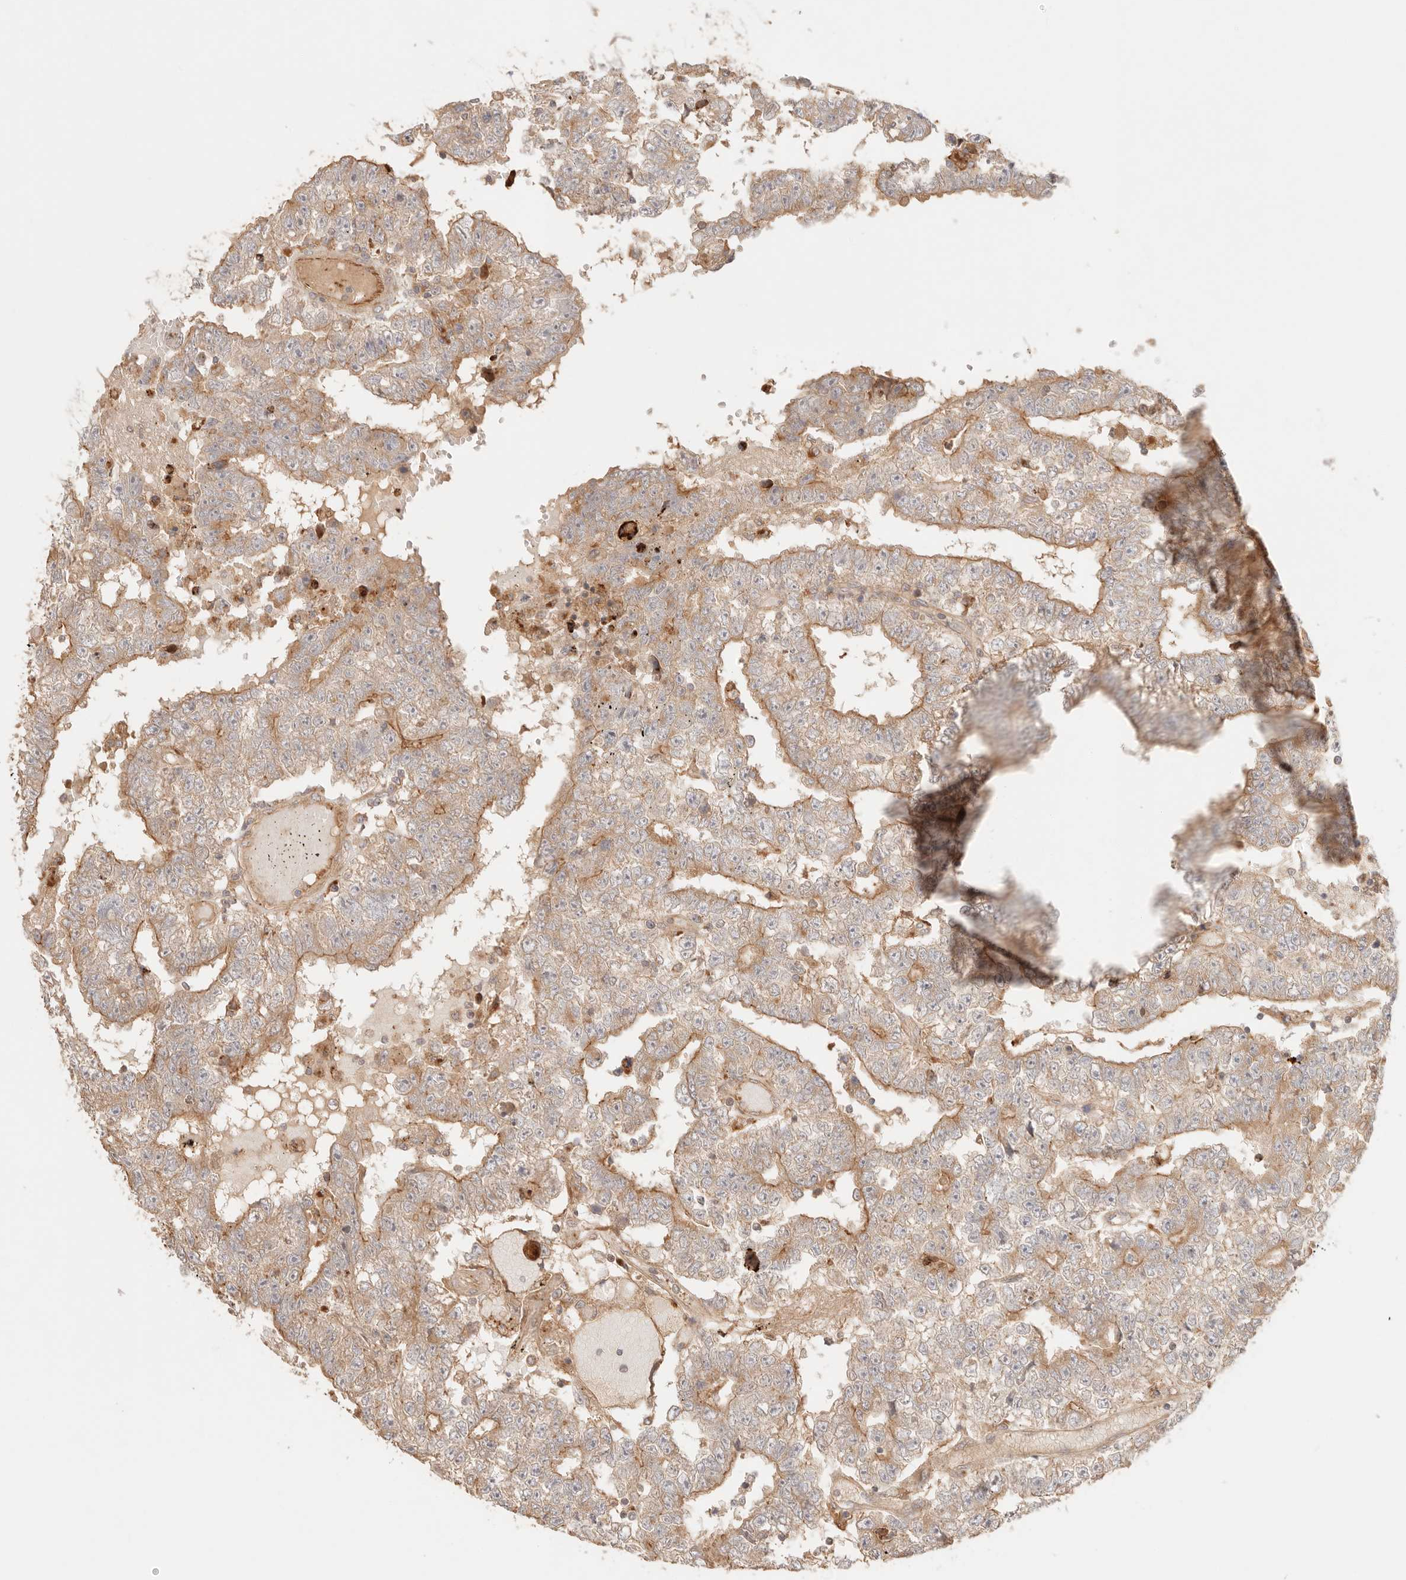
{"staining": {"intensity": "moderate", "quantity": ">75%", "location": "cytoplasmic/membranous"}, "tissue": "testis cancer", "cell_type": "Tumor cells", "image_type": "cancer", "snomed": [{"axis": "morphology", "description": "Carcinoma, Embryonal, NOS"}, {"axis": "topography", "description": "Testis"}], "caption": "IHC micrograph of testis cancer (embryonal carcinoma) stained for a protein (brown), which shows medium levels of moderate cytoplasmic/membranous positivity in approximately >75% of tumor cells.", "gene": "IL1R2", "patient": {"sex": "male", "age": 25}}